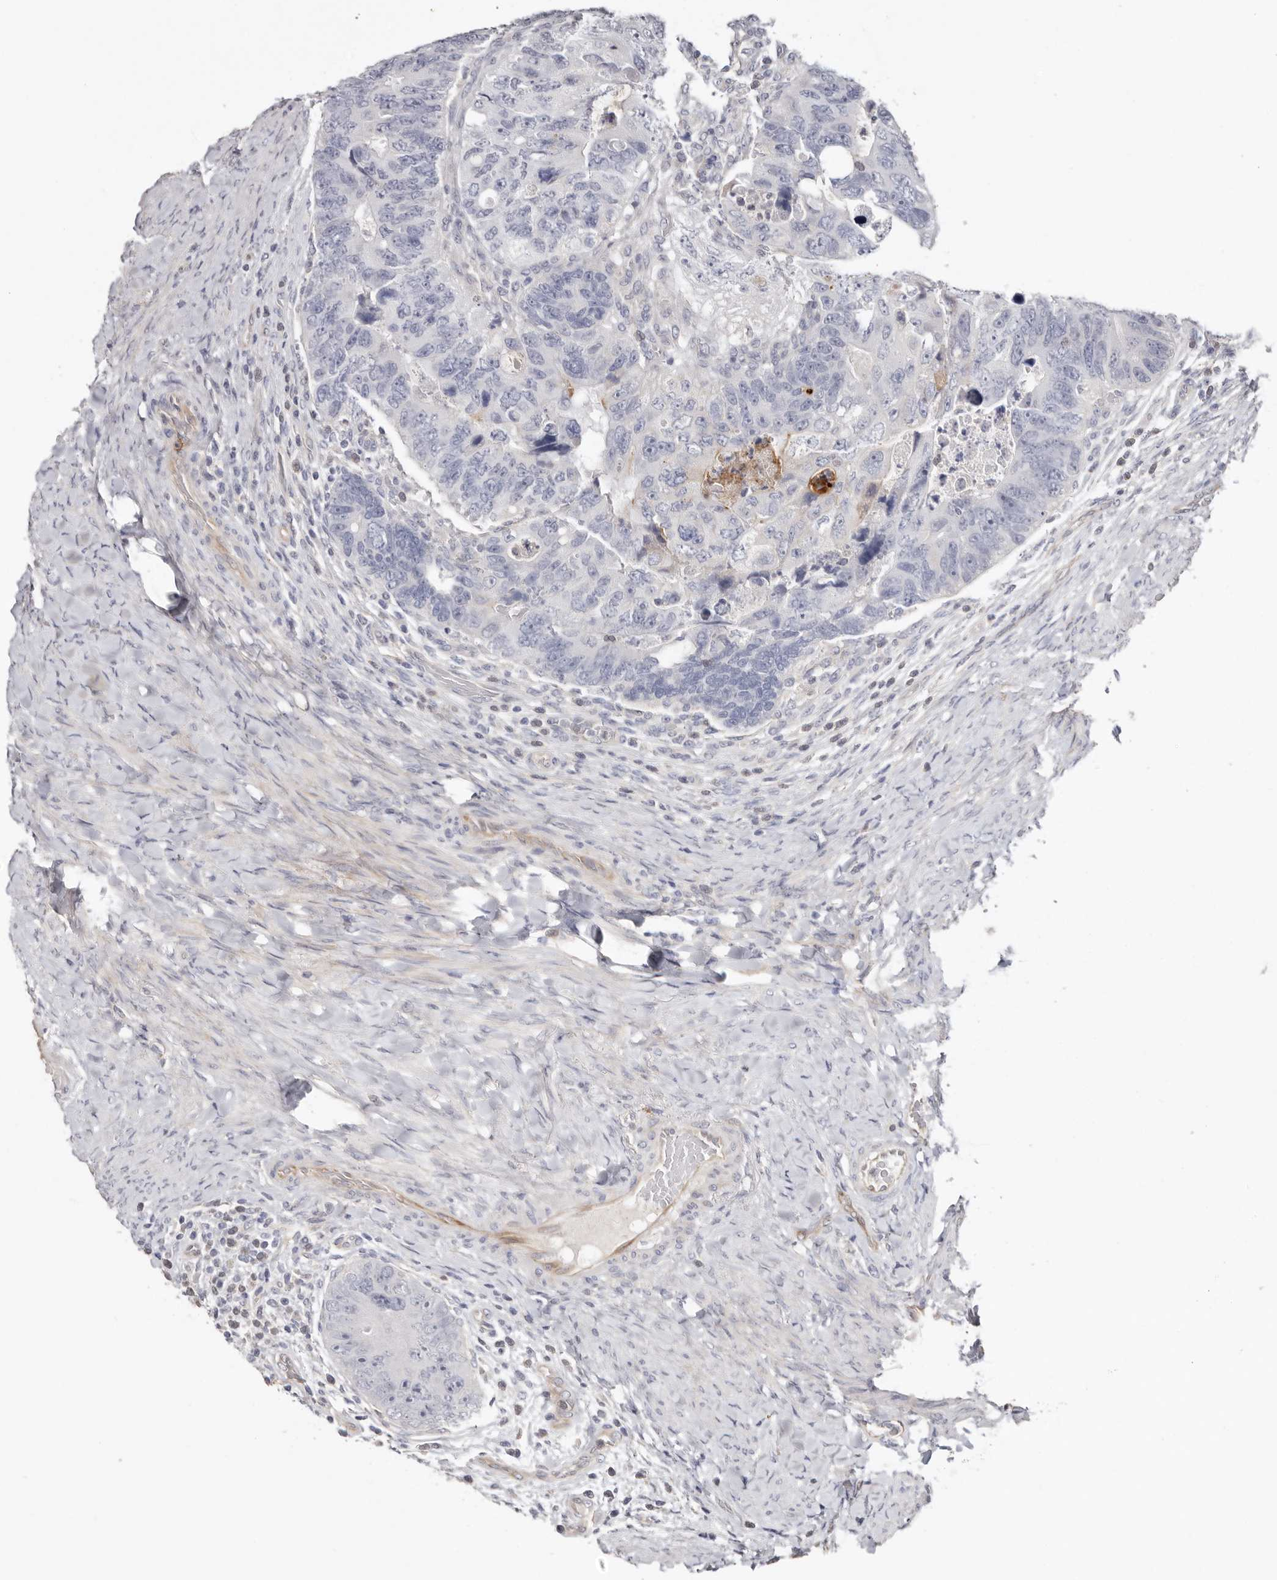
{"staining": {"intensity": "negative", "quantity": "none", "location": "none"}, "tissue": "colorectal cancer", "cell_type": "Tumor cells", "image_type": "cancer", "snomed": [{"axis": "morphology", "description": "Adenocarcinoma, NOS"}, {"axis": "topography", "description": "Rectum"}], "caption": "The image shows no staining of tumor cells in colorectal adenocarcinoma. (Brightfield microscopy of DAB IHC at high magnification).", "gene": "PKDCC", "patient": {"sex": "male", "age": 59}}